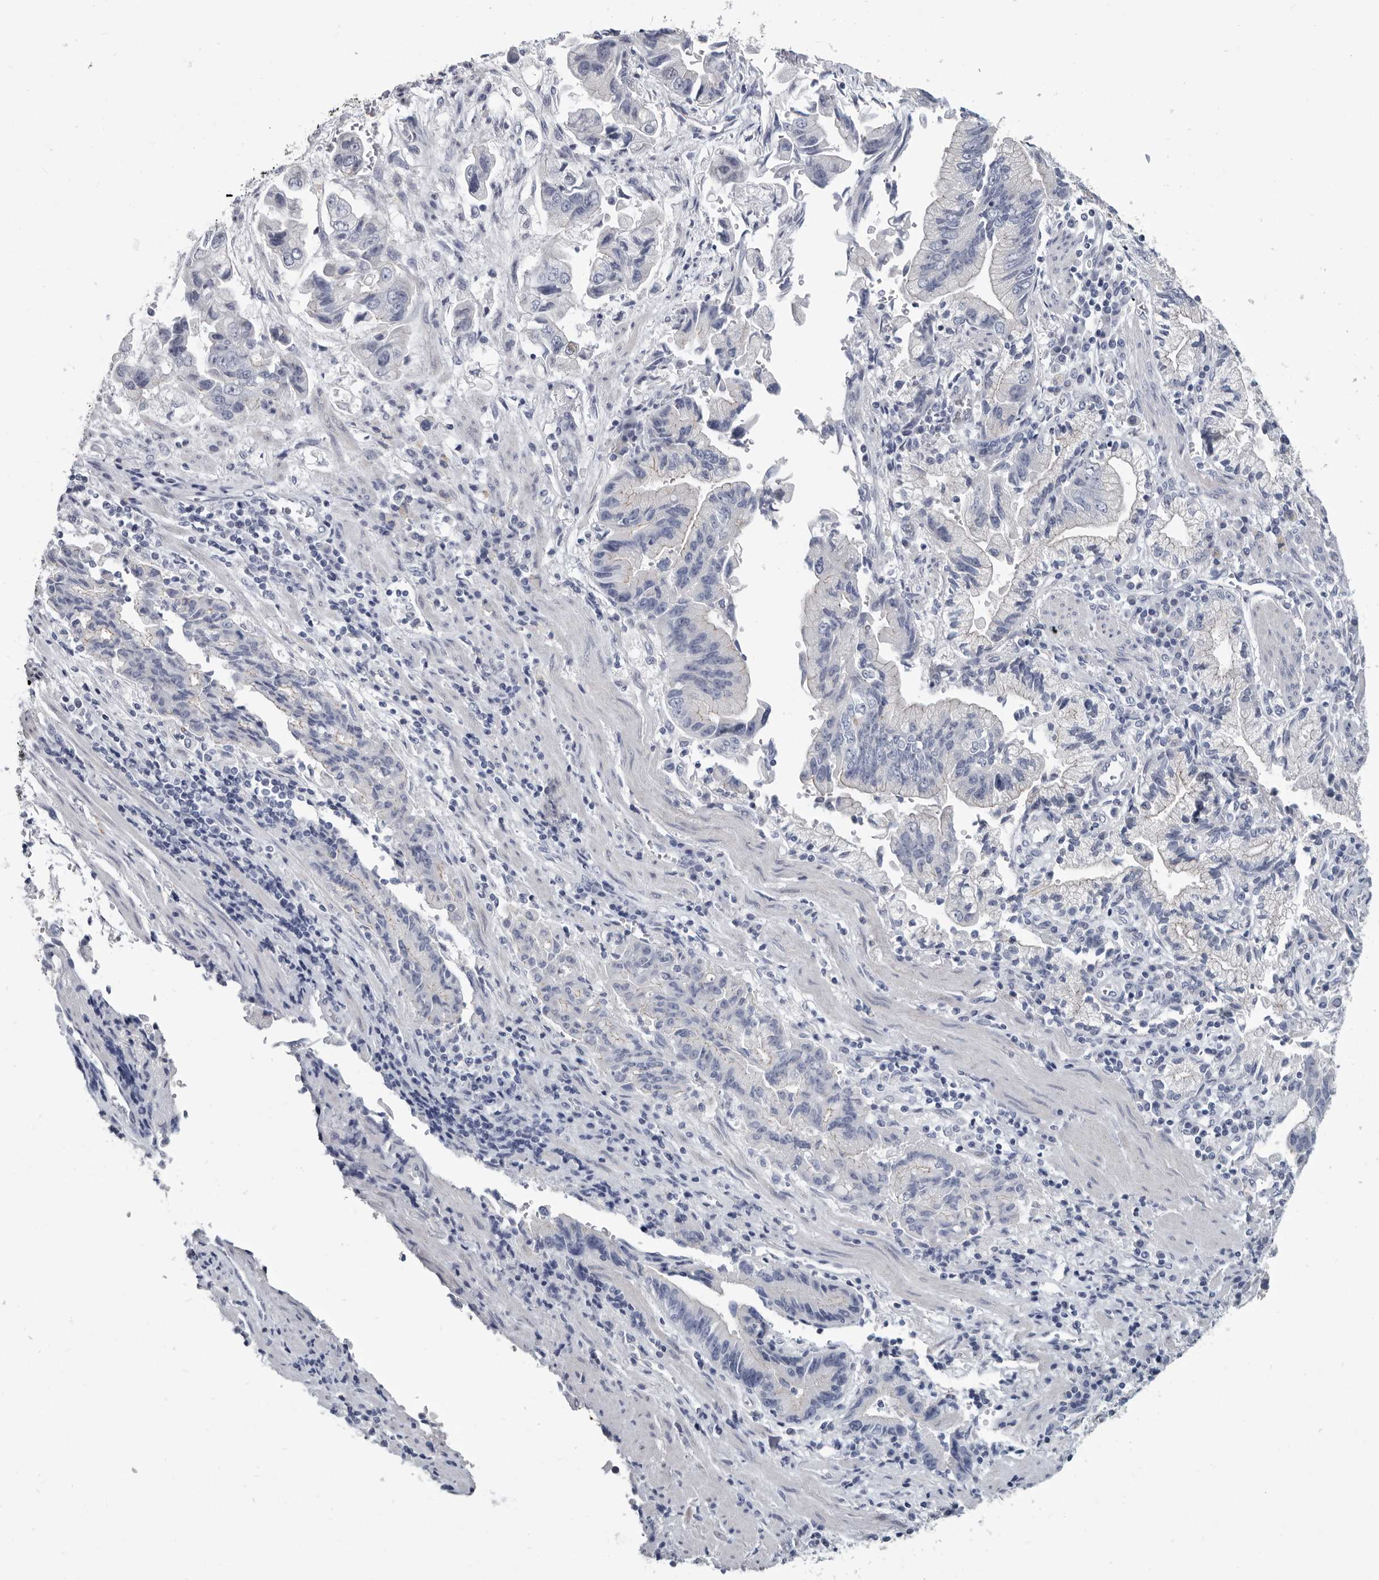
{"staining": {"intensity": "negative", "quantity": "none", "location": "none"}, "tissue": "stomach cancer", "cell_type": "Tumor cells", "image_type": "cancer", "snomed": [{"axis": "morphology", "description": "Adenocarcinoma, NOS"}, {"axis": "topography", "description": "Stomach"}], "caption": "This is a histopathology image of IHC staining of adenocarcinoma (stomach), which shows no positivity in tumor cells.", "gene": "WRAP73", "patient": {"sex": "male", "age": 62}}